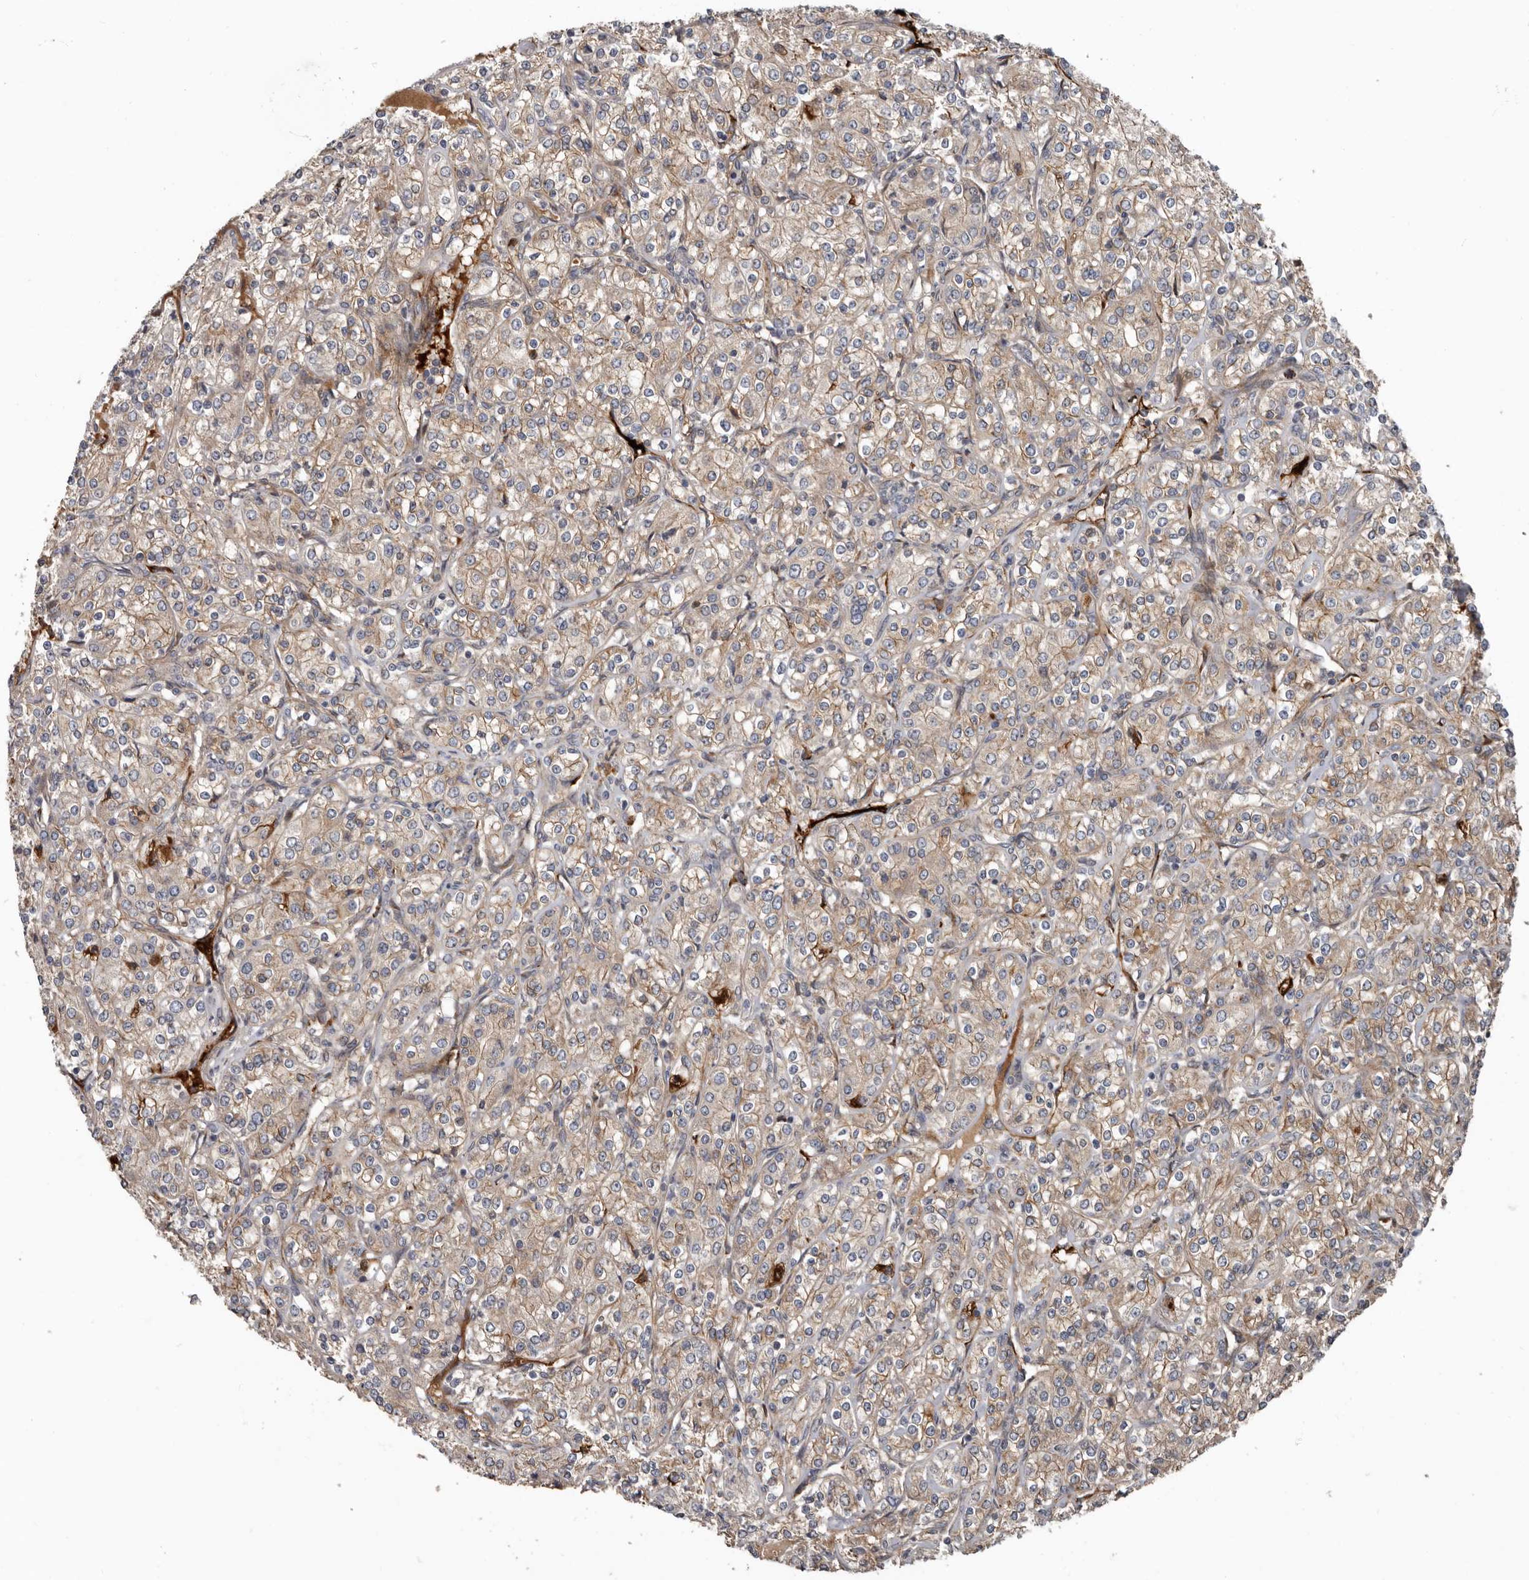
{"staining": {"intensity": "weak", "quantity": ">75%", "location": "cytoplasmic/membranous"}, "tissue": "renal cancer", "cell_type": "Tumor cells", "image_type": "cancer", "snomed": [{"axis": "morphology", "description": "Adenocarcinoma, NOS"}, {"axis": "topography", "description": "Kidney"}], "caption": "IHC of adenocarcinoma (renal) exhibits low levels of weak cytoplasmic/membranous positivity in approximately >75% of tumor cells.", "gene": "ARHGEF5", "patient": {"sex": "male", "age": 77}}